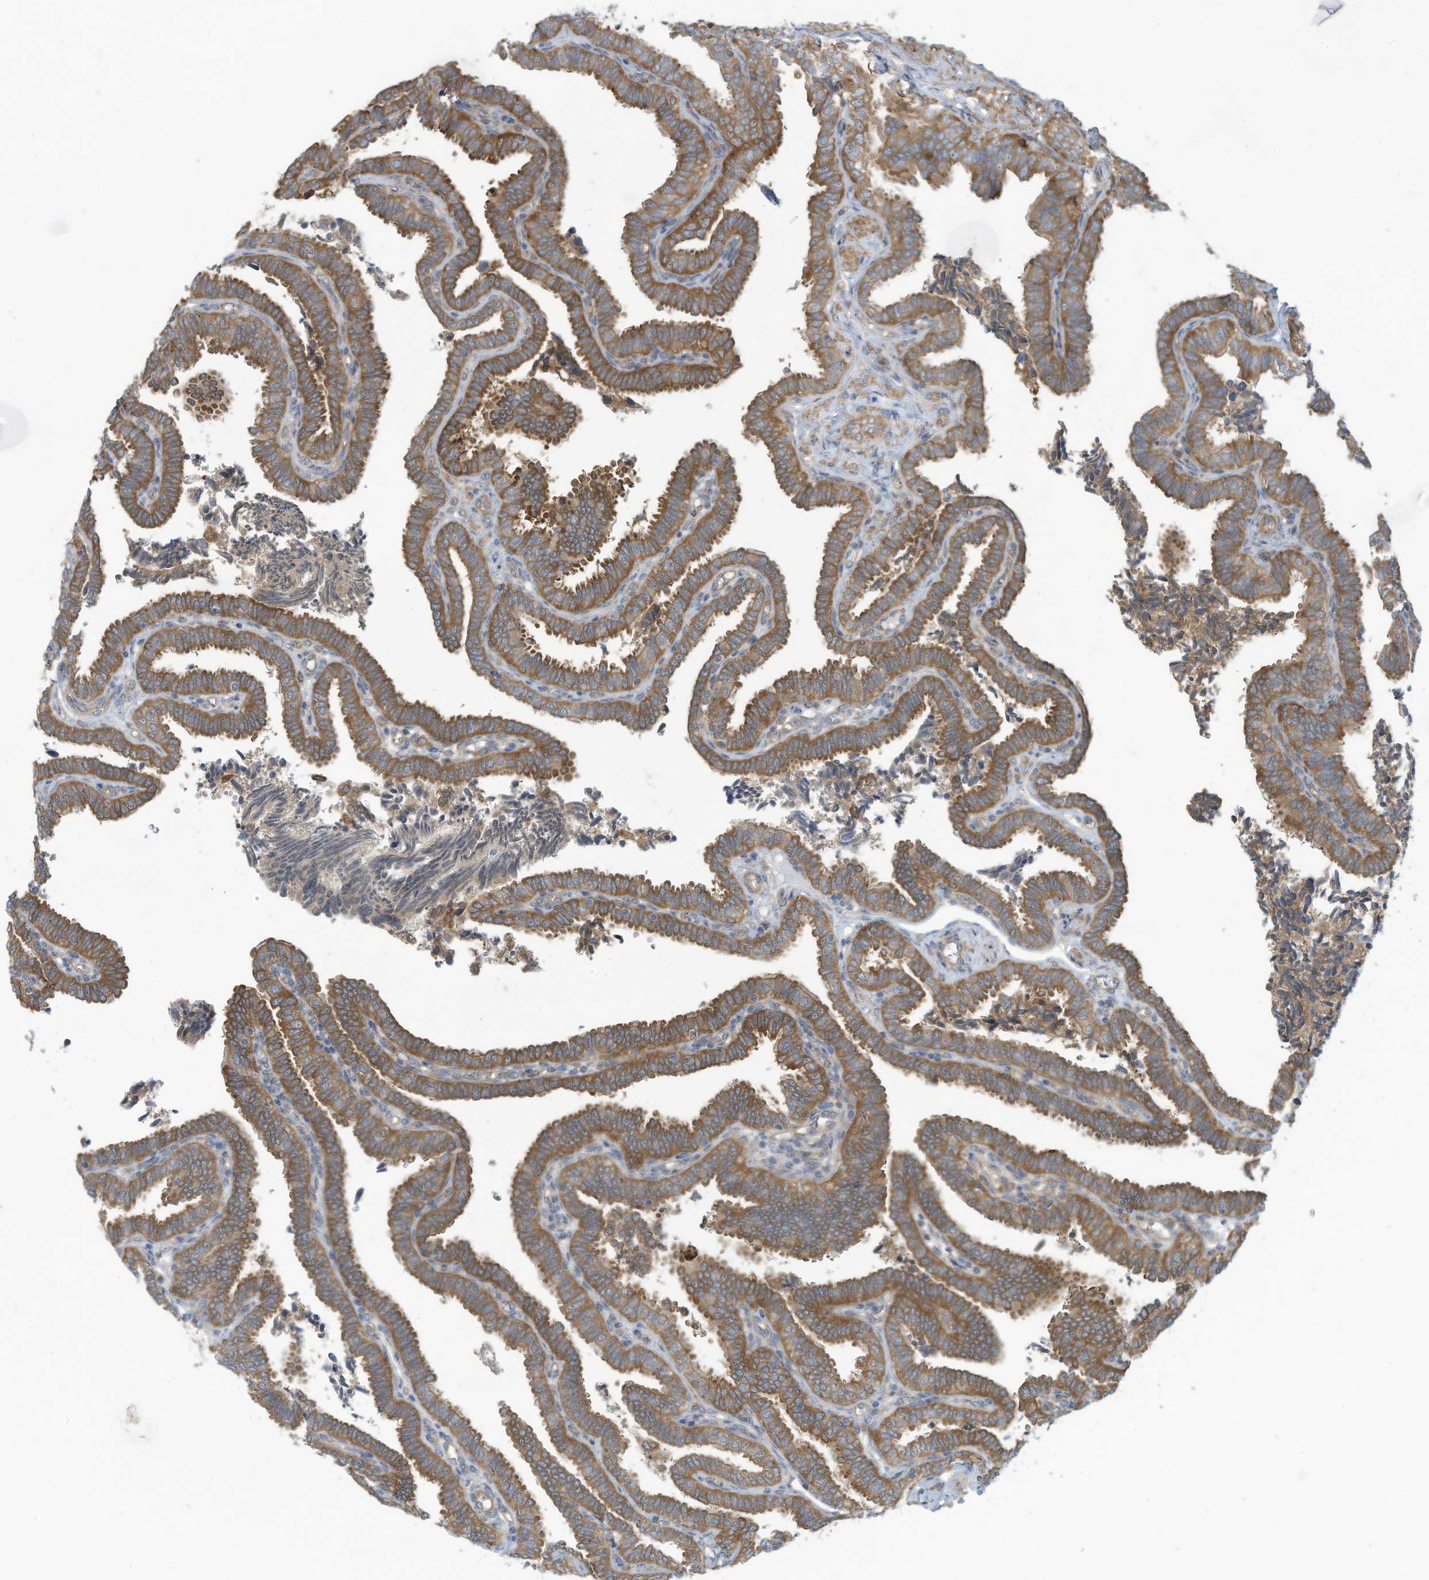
{"staining": {"intensity": "moderate", "quantity": ">75%", "location": "cytoplasmic/membranous"}, "tissue": "fallopian tube", "cell_type": "Glandular cells", "image_type": "normal", "snomed": [{"axis": "morphology", "description": "Normal tissue, NOS"}, {"axis": "topography", "description": "Fallopian tube"}], "caption": "Fallopian tube was stained to show a protein in brown. There is medium levels of moderate cytoplasmic/membranous expression in about >75% of glandular cells. Nuclei are stained in blue.", "gene": "ADI1", "patient": {"sex": "female", "age": 39}}